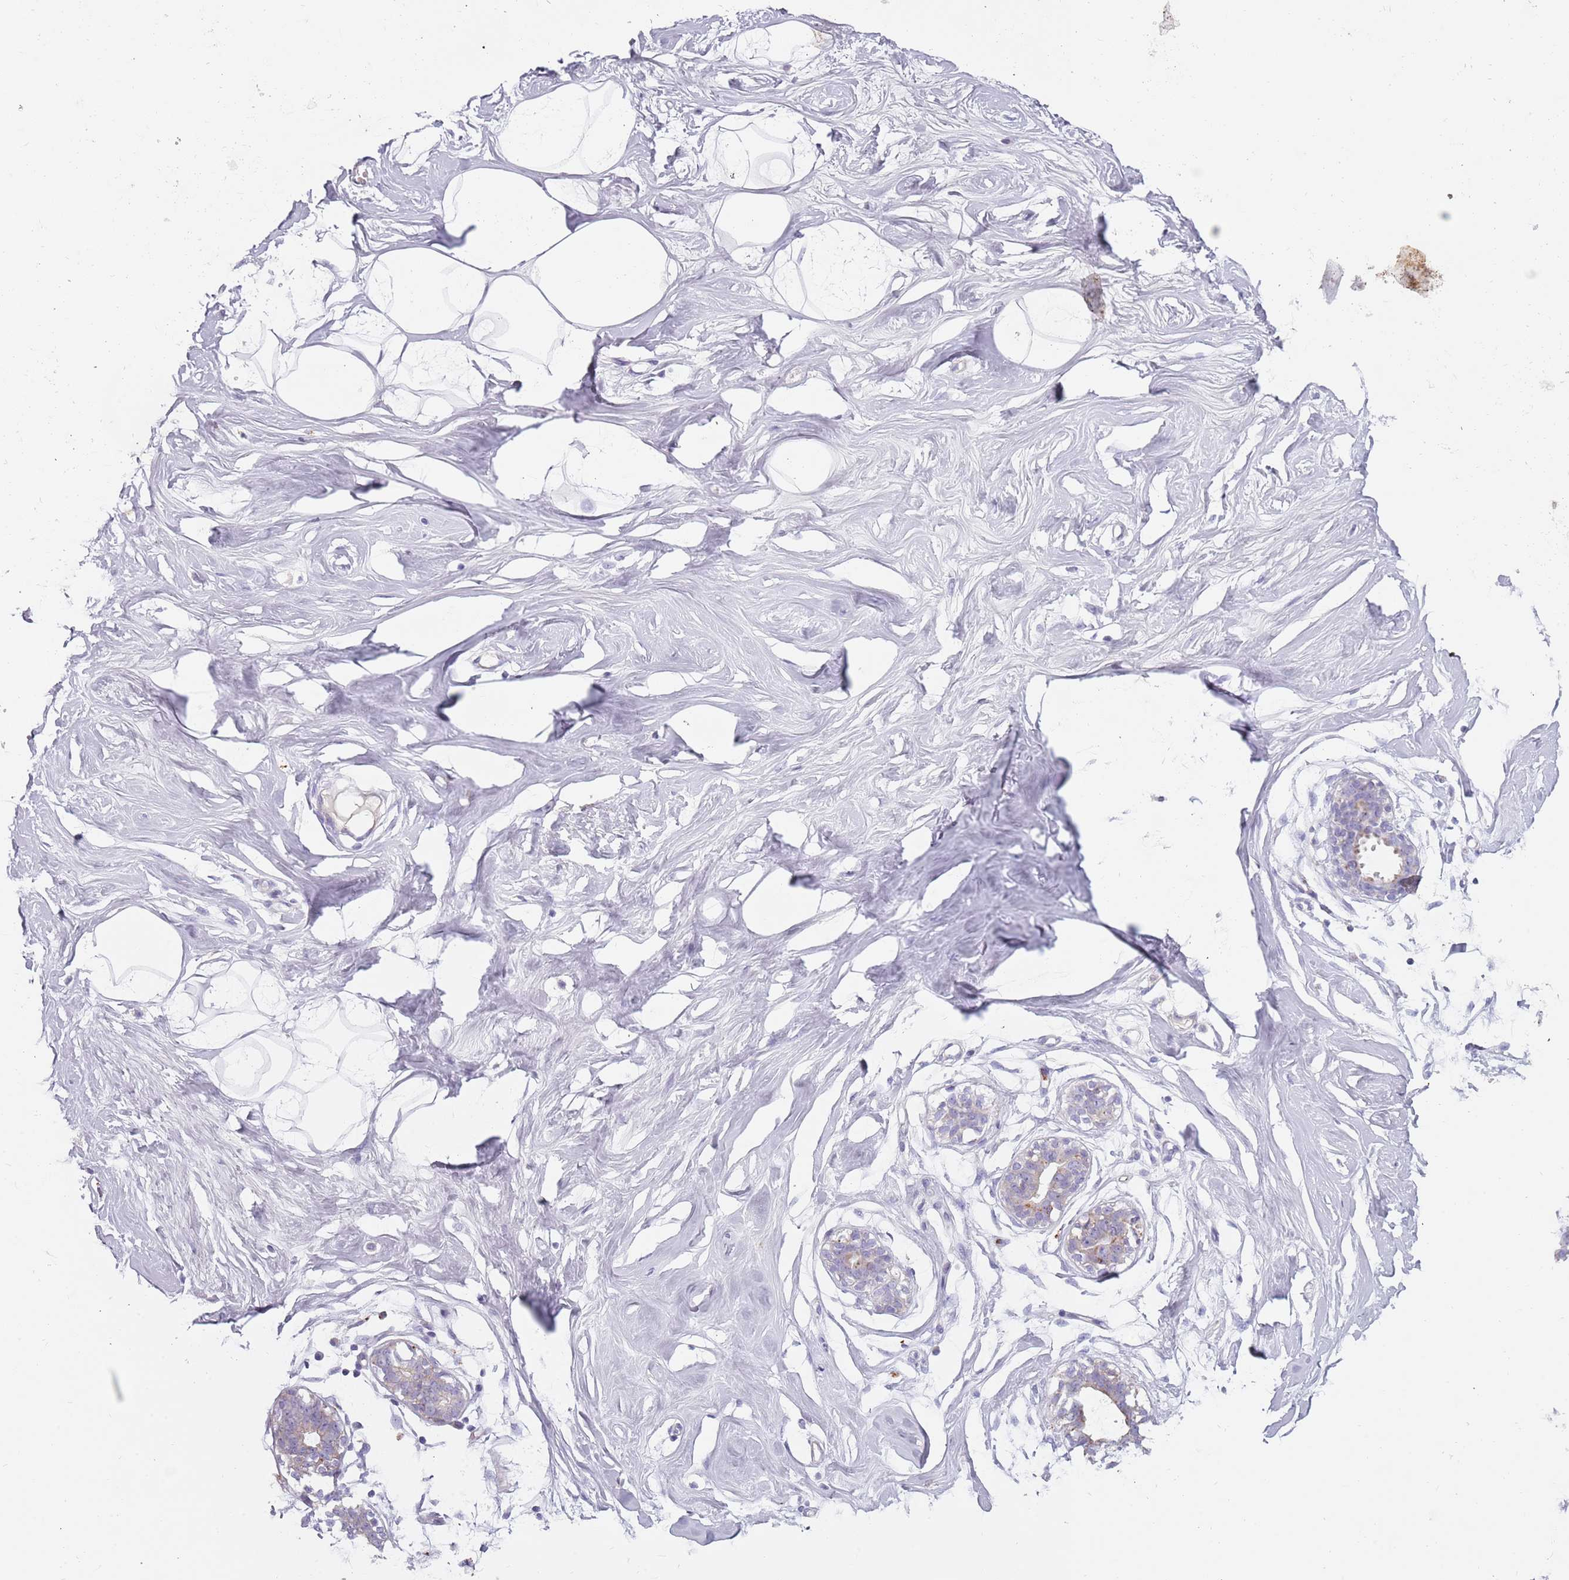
{"staining": {"intensity": "negative", "quantity": "none", "location": "none"}, "tissue": "breast", "cell_type": "Adipocytes", "image_type": "normal", "snomed": [{"axis": "morphology", "description": "Normal tissue, NOS"}, {"axis": "morphology", "description": "Adenoma, NOS"}, {"axis": "topography", "description": "Breast"}], "caption": "Adipocytes are negative for brown protein staining in normal breast.", "gene": "NWD2", "patient": {"sex": "female", "age": 23}}